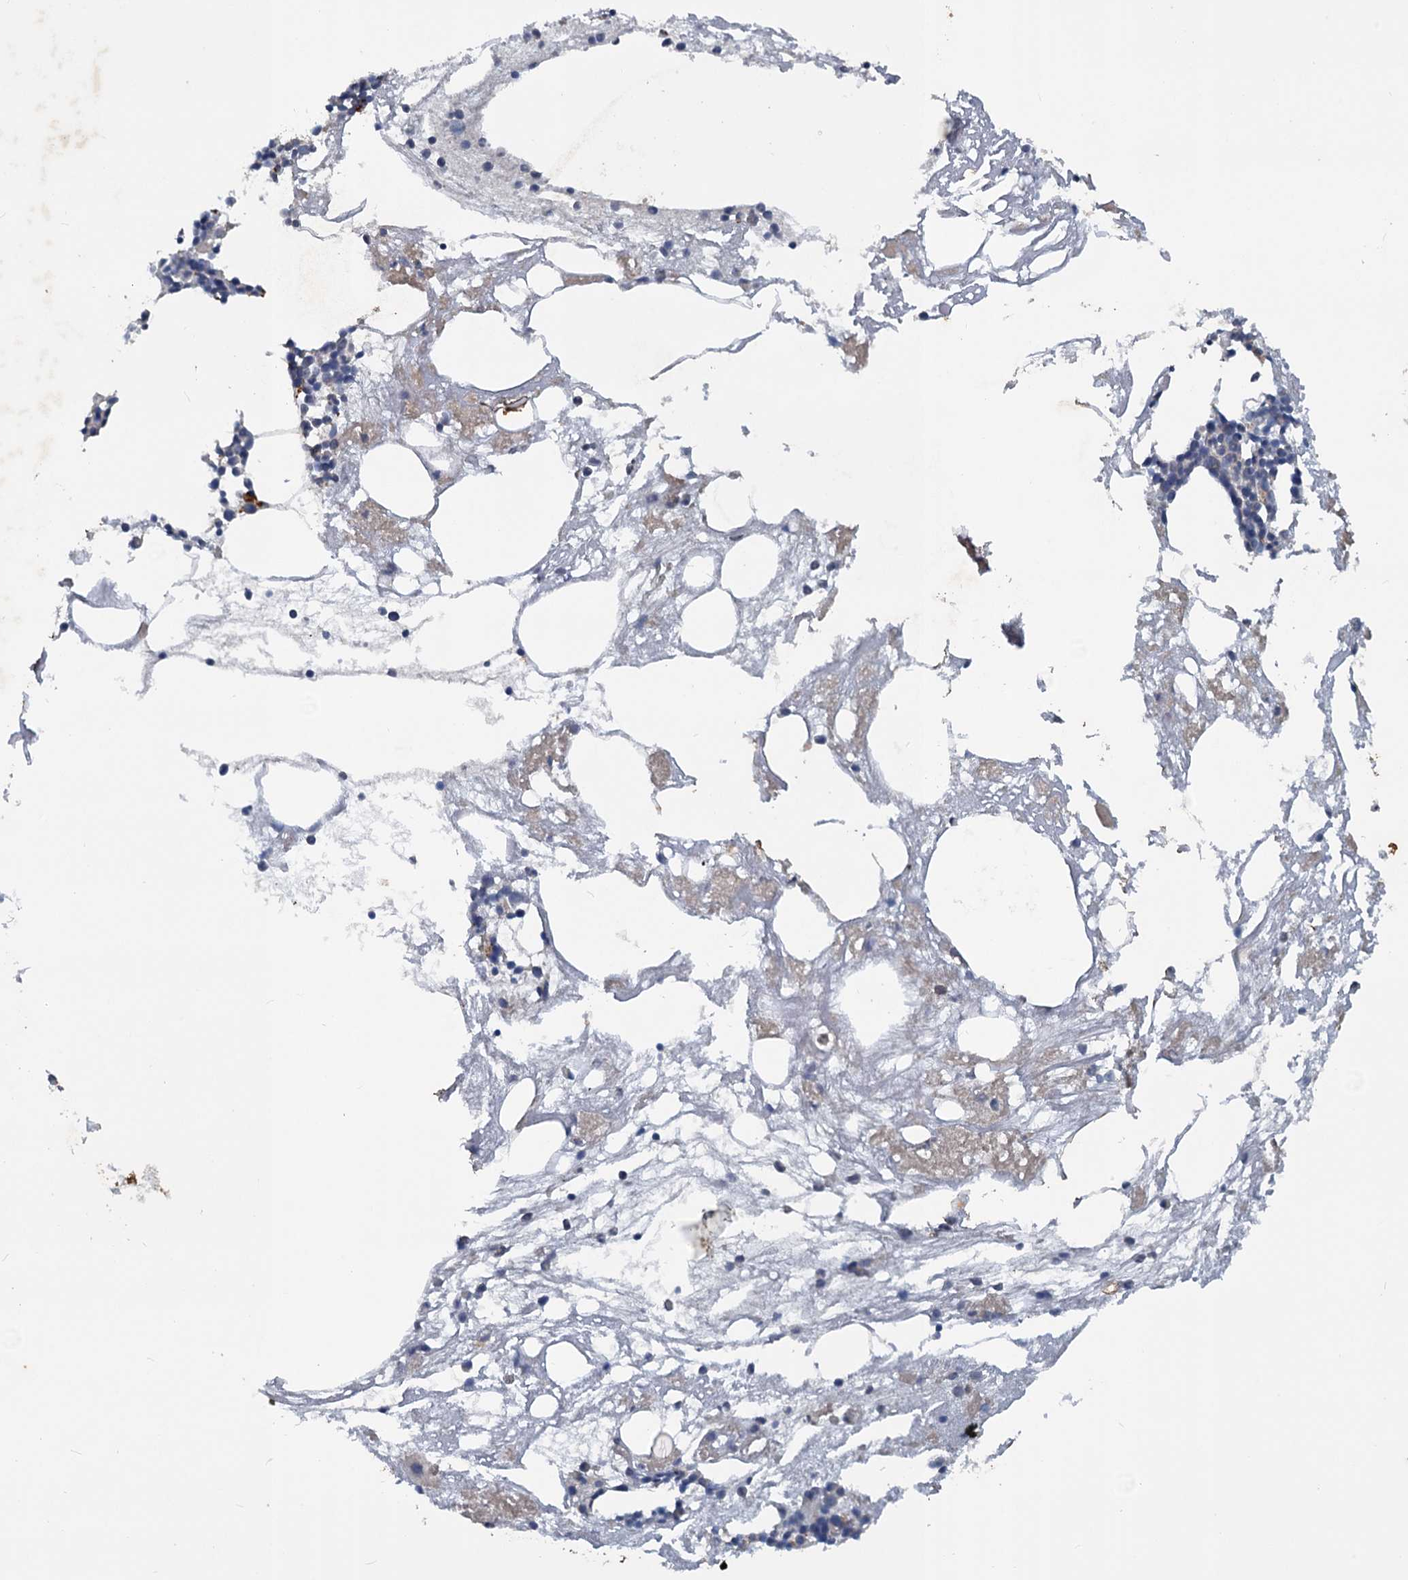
{"staining": {"intensity": "negative", "quantity": "none", "location": "none"}, "tissue": "bone marrow", "cell_type": "Hematopoietic cells", "image_type": "normal", "snomed": [{"axis": "morphology", "description": "Normal tissue, NOS"}, {"axis": "topography", "description": "Bone marrow"}], "caption": "Immunohistochemistry image of benign bone marrow: human bone marrow stained with DAB (3,3'-diaminobenzidine) reveals no significant protein positivity in hematopoietic cells. (Stains: DAB immunohistochemistry with hematoxylin counter stain, Microscopy: brightfield microscopy at high magnification).", "gene": "SLC2A7", "patient": {"sex": "male", "age": 78}}